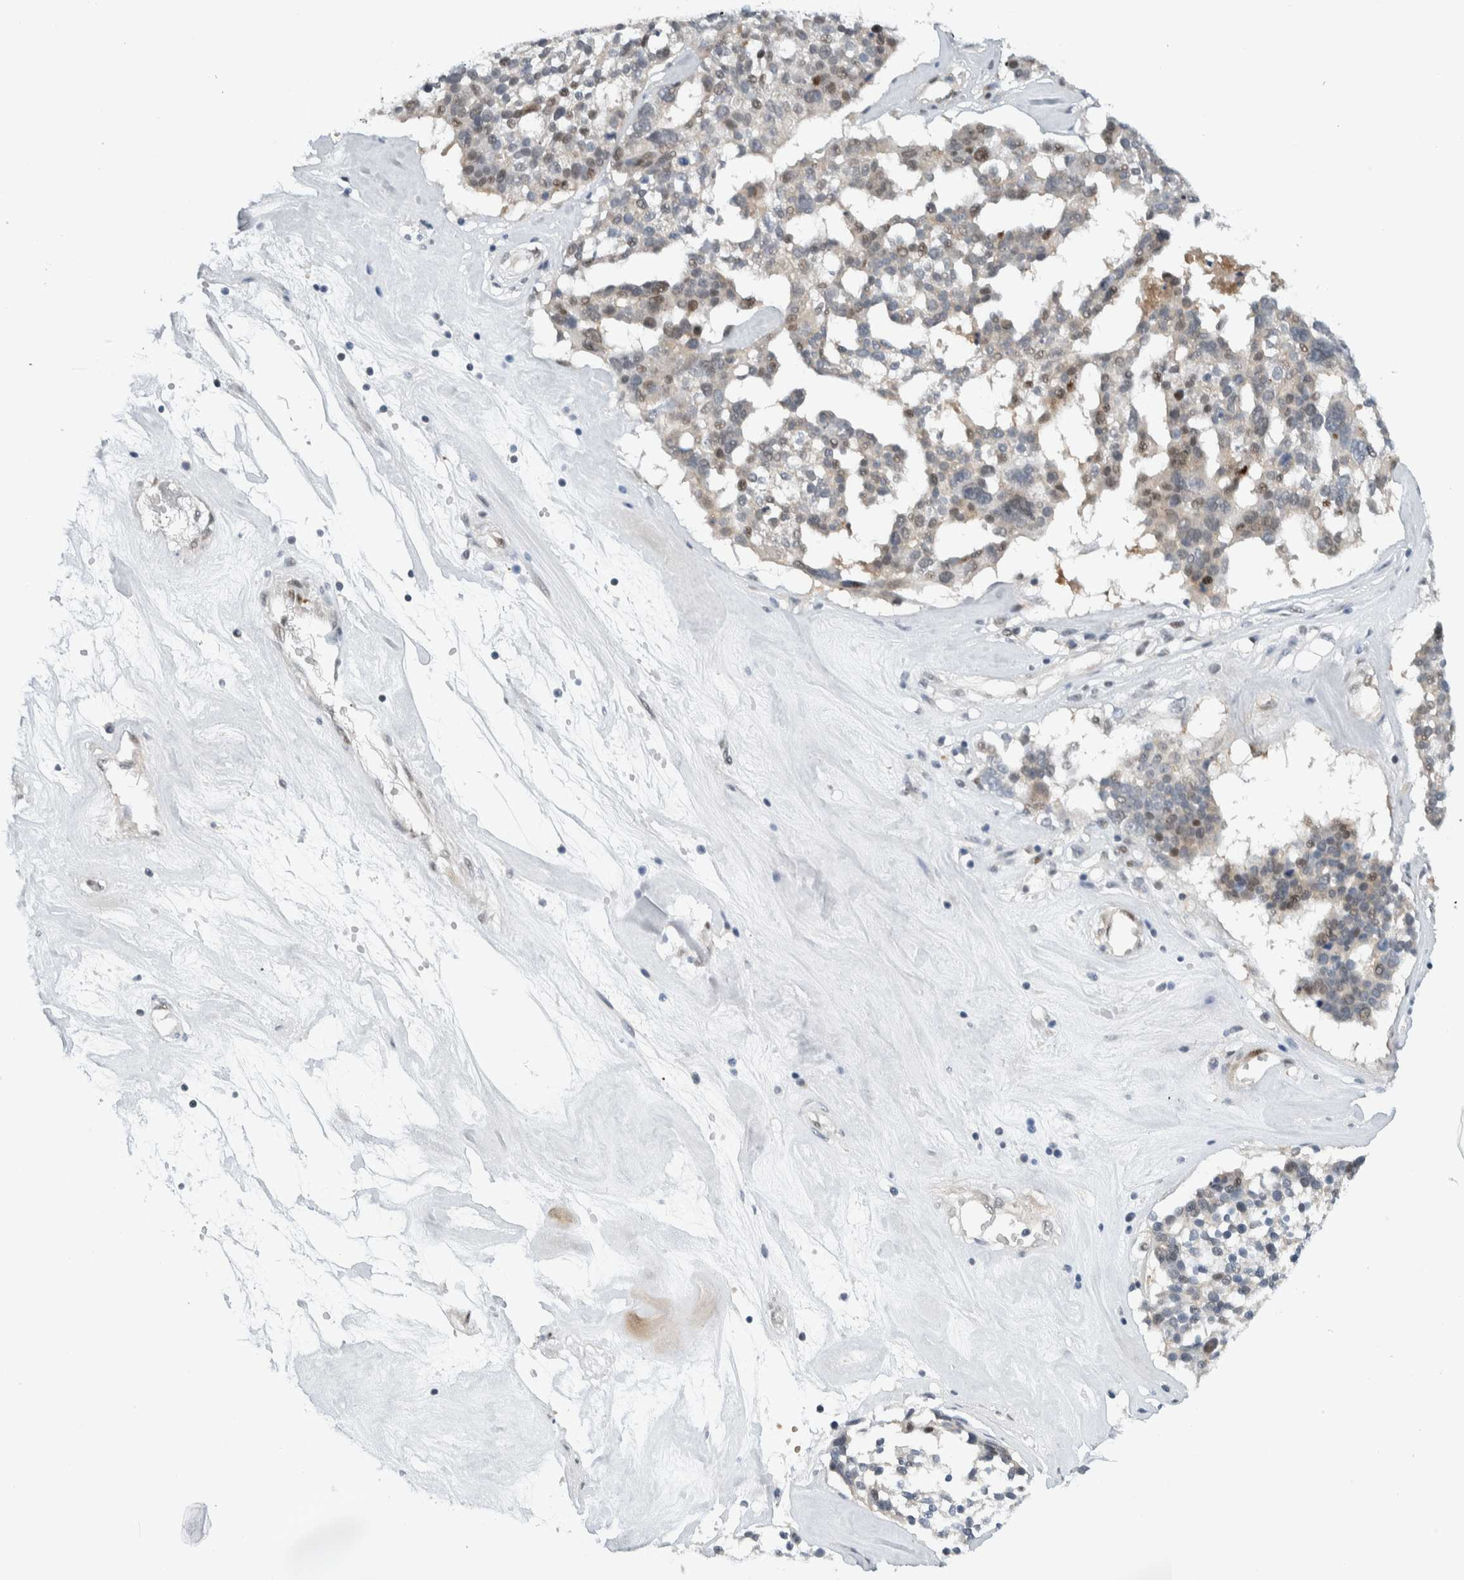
{"staining": {"intensity": "weak", "quantity": "<25%", "location": "cytoplasmic/membranous,nuclear"}, "tissue": "ovarian cancer", "cell_type": "Tumor cells", "image_type": "cancer", "snomed": [{"axis": "morphology", "description": "Cystadenocarcinoma, serous, NOS"}, {"axis": "topography", "description": "Ovary"}], "caption": "A high-resolution image shows immunohistochemistry staining of ovarian cancer, which reveals no significant positivity in tumor cells.", "gene": "NCR3LG1", "patient": {"sex": "female", "age": 59}}